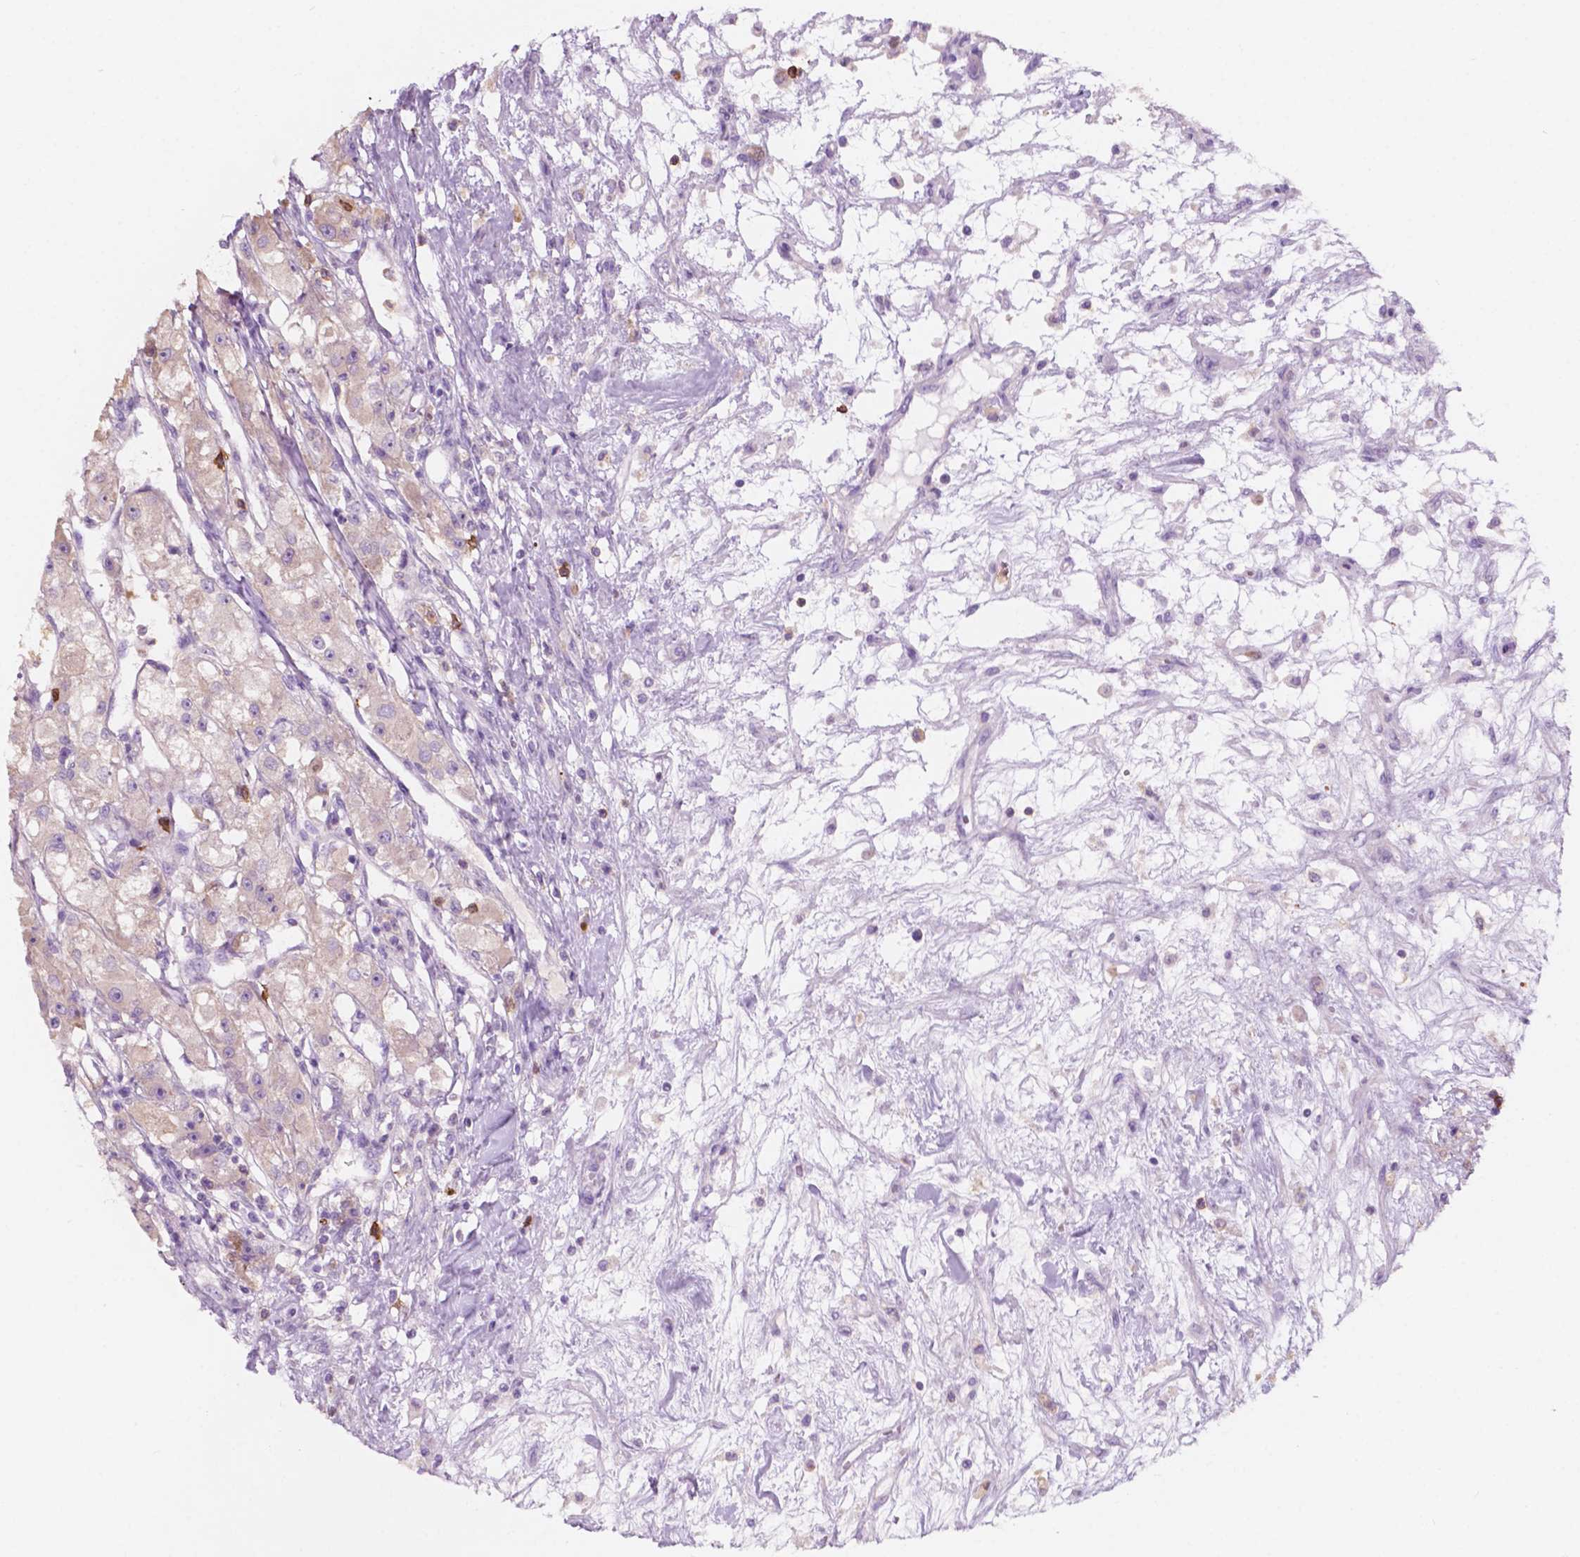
{"staining": {"intensity": "weak", "quantity": "<25%", "location": "cytoplasmic/membranous"}, "tissue": "renal cancer", "cell_type": "Tumor cells", "image_type": "cancer", "snomed": [{"axis": "morphology", "description": "Adenocarcinoma, NOS"}, {"axis": "topography", "description": "Kidney"}], "caption": "Renal cancer stained for a protein using immunohistochemistry (IHC) reveals no expression tumor cells.", "gene": "SEMA4A", "patient": {"sex": "female", "age": 63}}